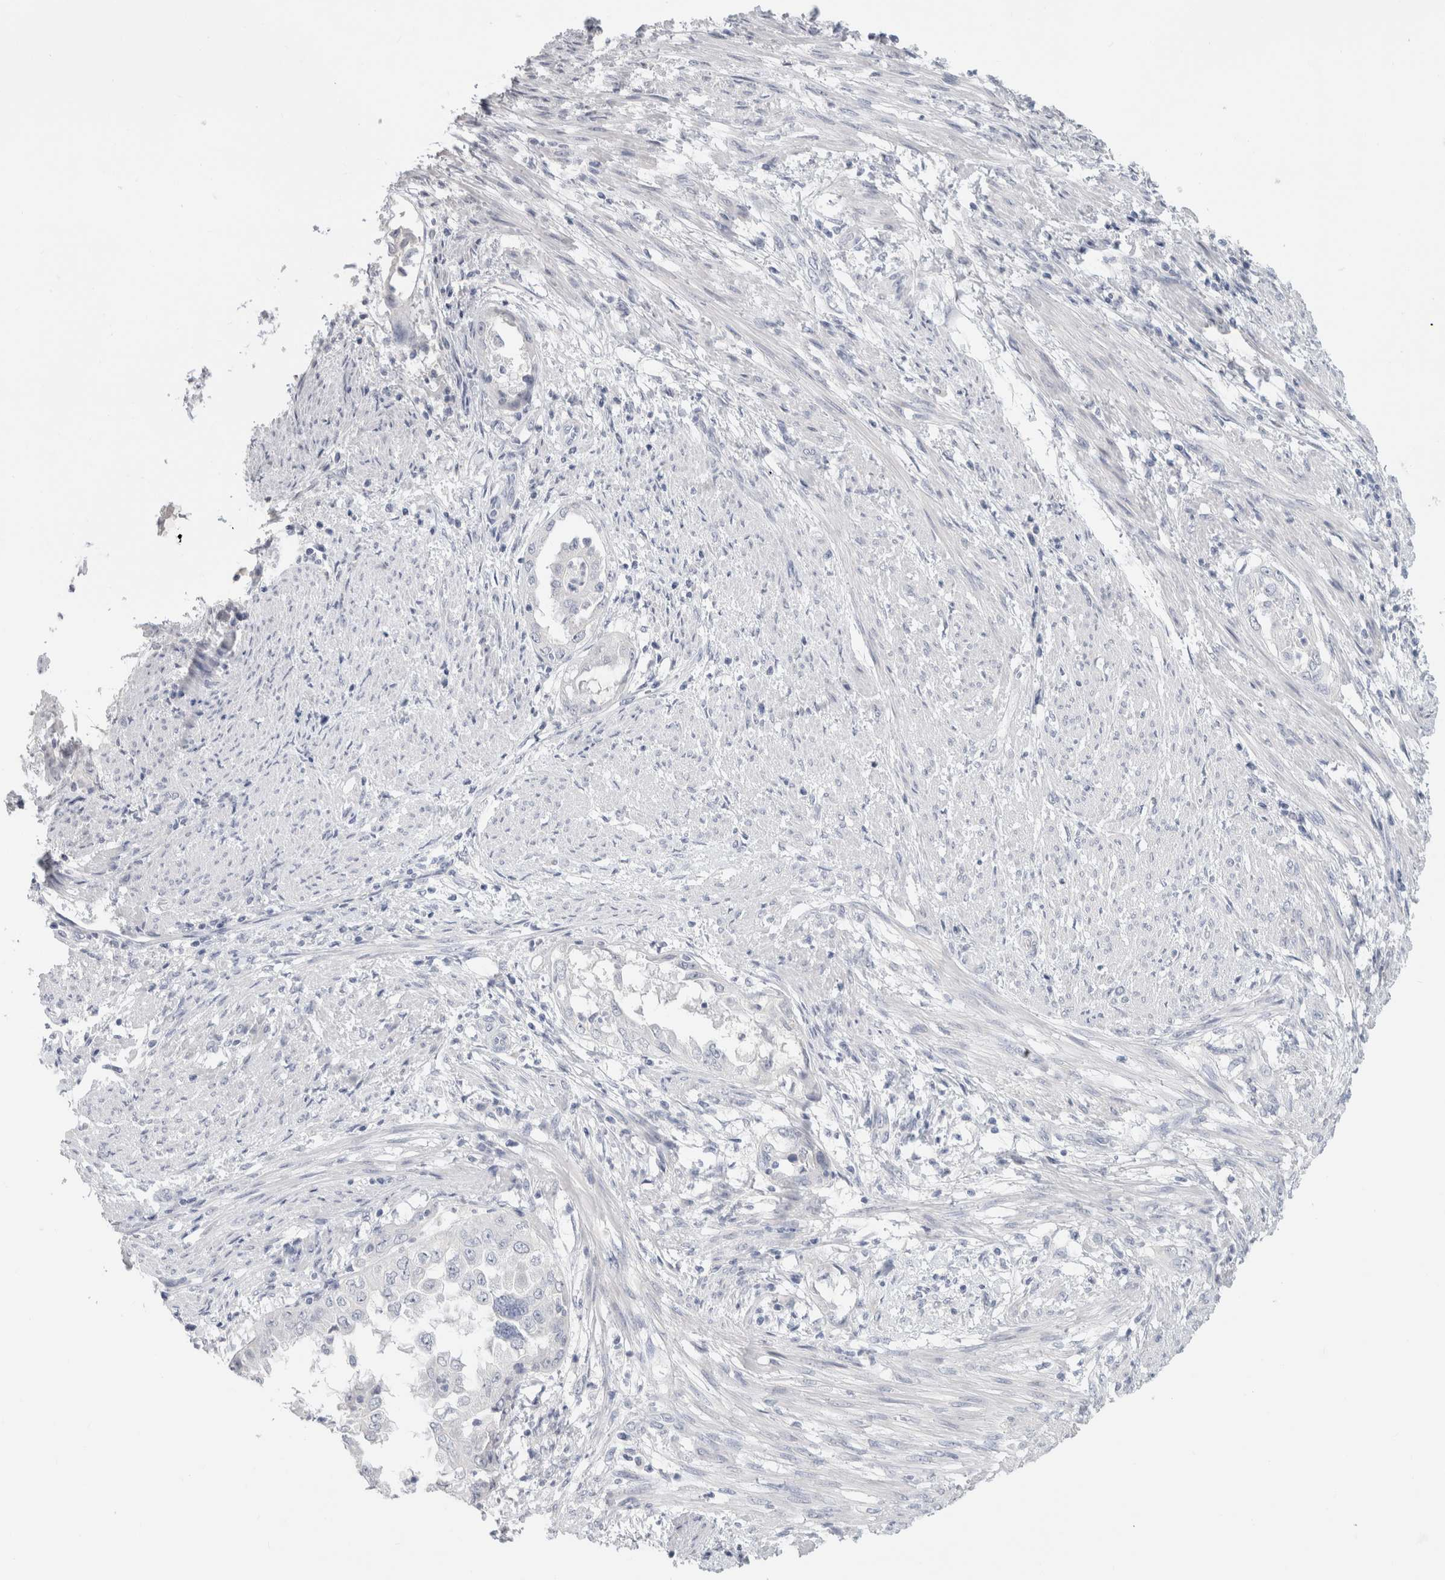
{"staining": {"intensity": "negative", "quantity": "none", "location": "none"}, "tissue": "endometrial cancer", "cell_type": "Tumor cells", "image_type": "cancer", "snomed": [{"axis": "morphology", "description": "Adenocarcinoma, NOS"}, {"axis": "topography", "description": "Endometrium"}], "caption": "Immunohistochemical staining of human adenocarcinoma (endometrial) reveals no significant positivity in tumor cells.", "gene": "BCAN", "patient": {"sex": "female", "age": 85}}